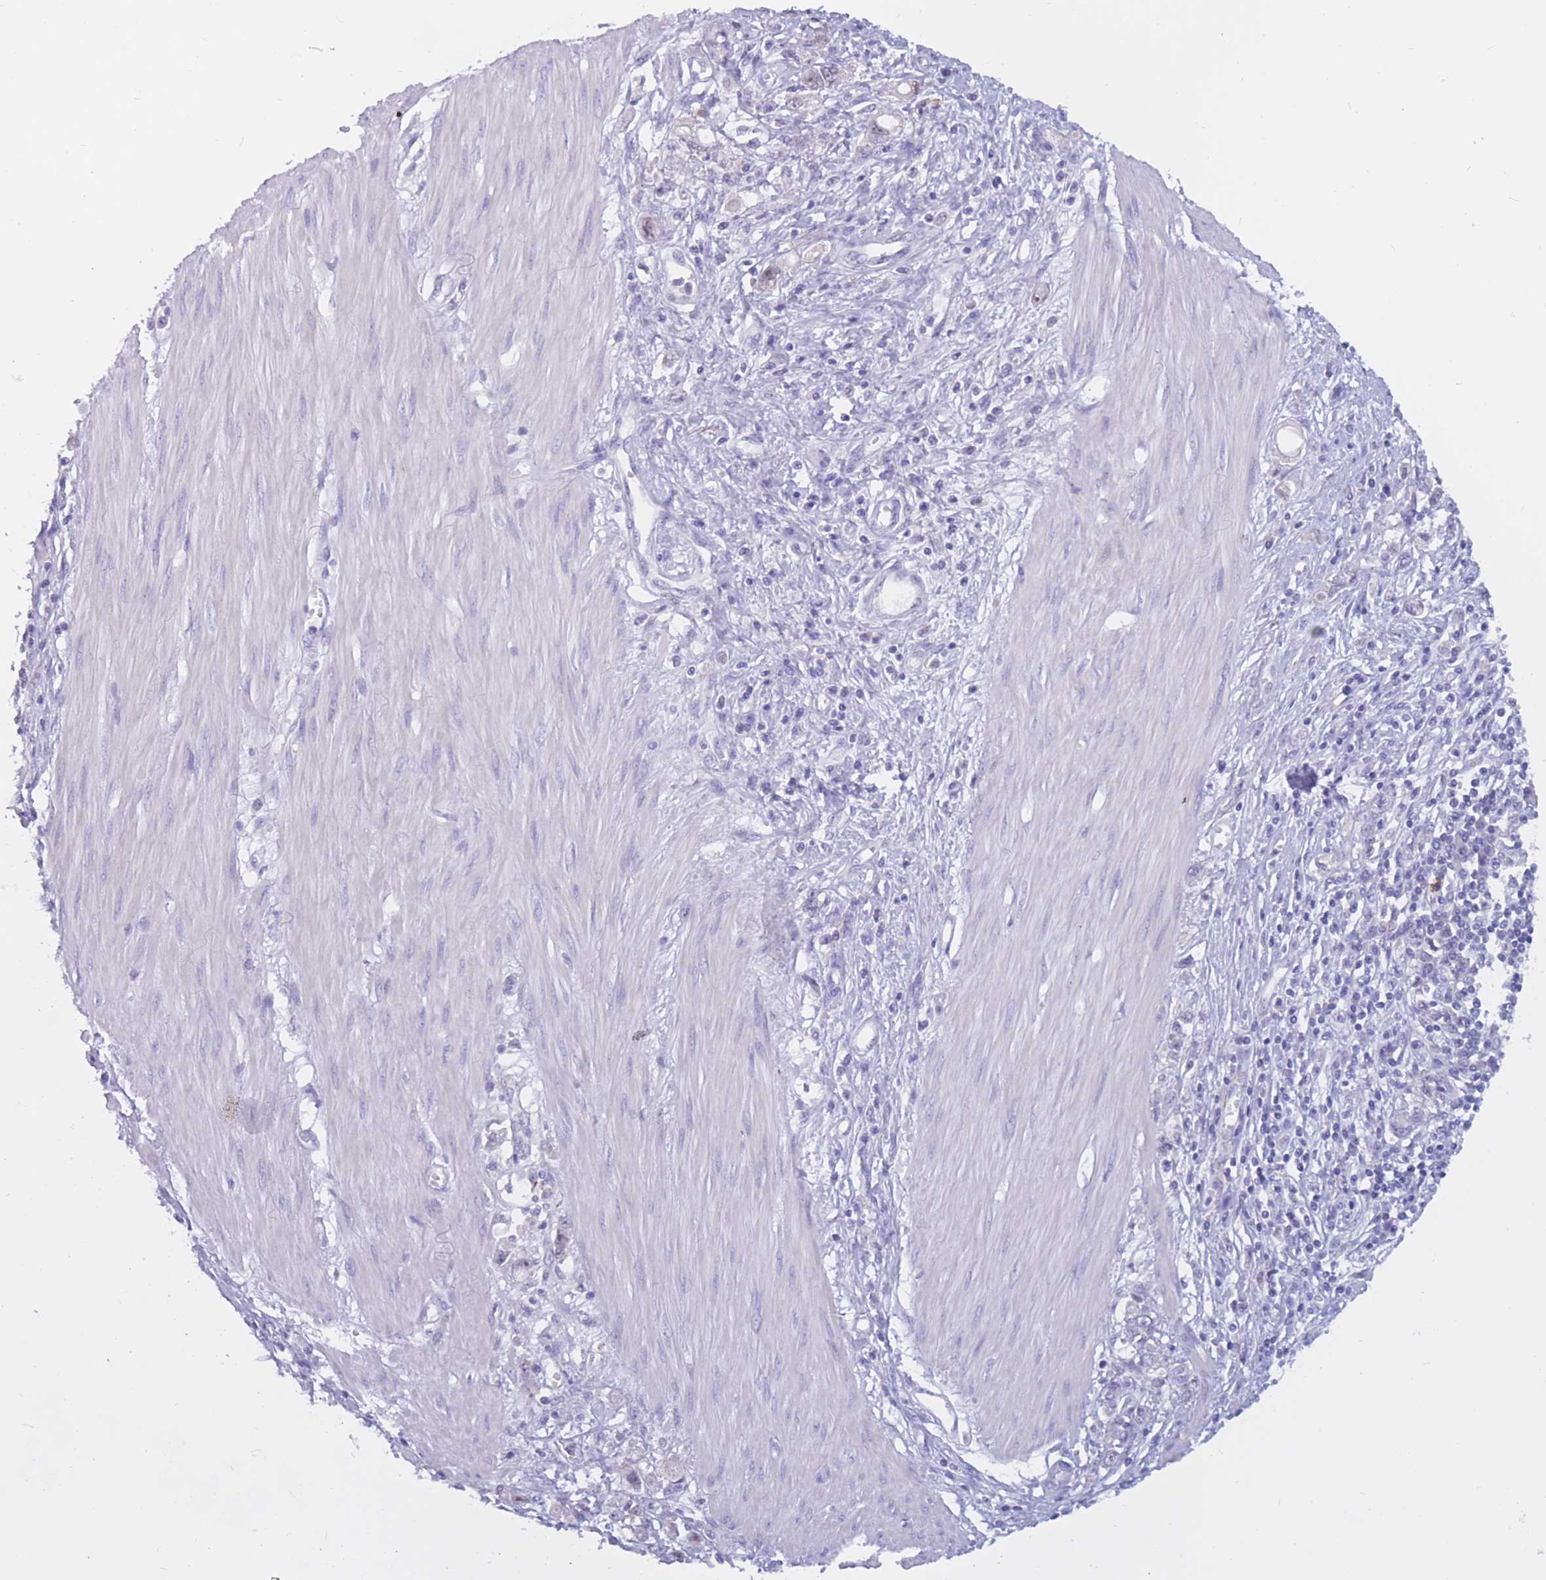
{"staining": {"intensity": "negative", "quantity": "none", "location": "none"}, "tissue": "stomach cancer", "cell_type": "Tumor cells", "image_type": "cancer", "snomed": [{"axis": "morphology", "description": "Adenocarcinoma, NOS"}, {"axis": "topography", "description": "Stomach"}], "caption": "Photomicrograph shows no protein staining in tumor cells of adenocarcinoma (stomach) tissue. The staining was performed using DAB (3,3'-diaminobenzidine) to visualize the protein expression in brown, while the nuclei were stained in blue with hematoxylin (Magnification: 20x).", "gene": "BOP1", "patient": {"sex": "female", "age": 76}}